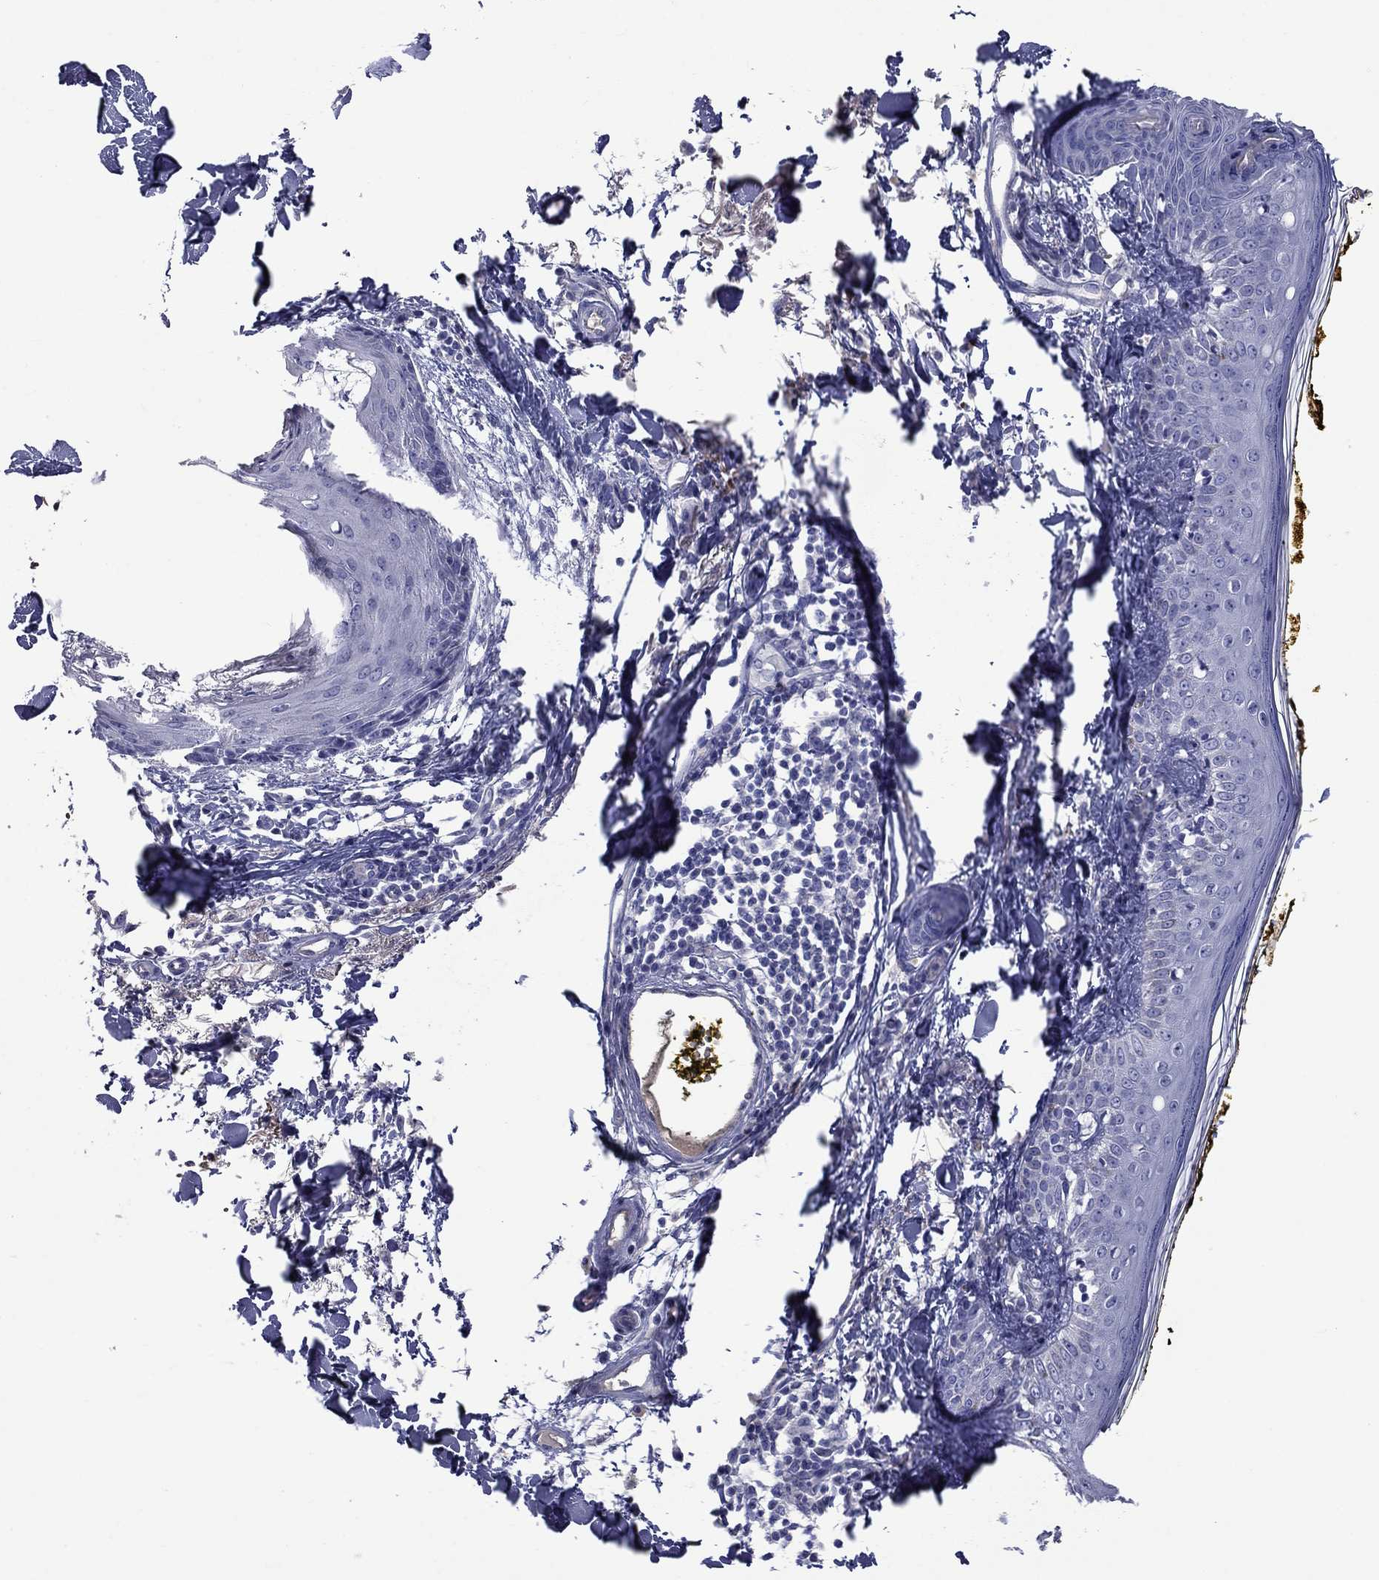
{"staining": {"intensity": "negative", "quantity": "none", "location": "none"}, "tissue": "skin", "cell_type": "Fibroblasts", "image_type": "normal", "snomed": [{"axis": "morphology", "description": "Normal tissue, NOS"}, {"axis": "topography", "description": "Skin"}], "caption": "Photomicrograph shows no significant protein expression in fibroblasts of benign skin. (Brightfield microscopy of DAB (3,3'-diaminobenzidine) immunohistochemistry at high magnification).", "gene": "CNDP1", "patient": {"sex": "male", "age": 76}}